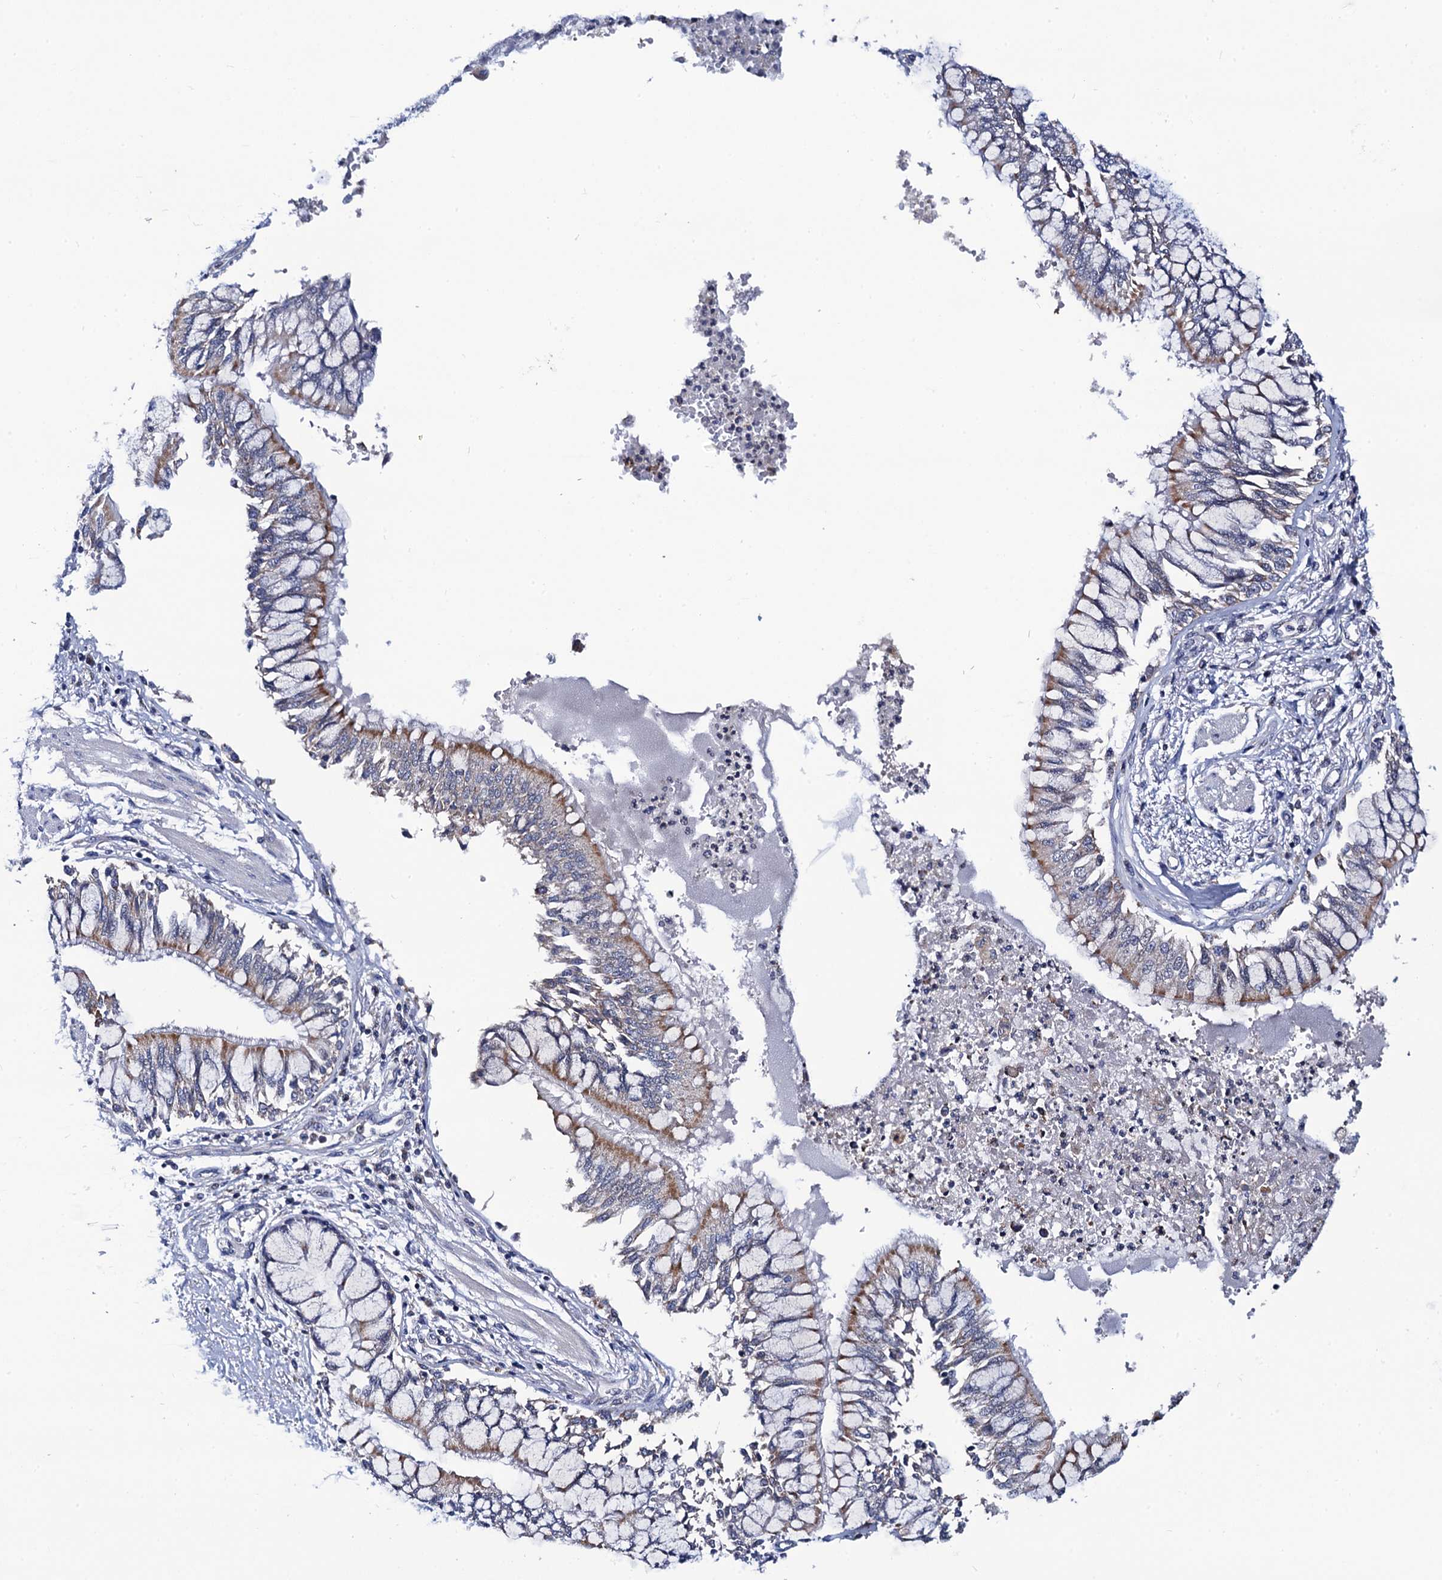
{"staining": {"intensity": "moderate", "quantity": "25%-75%", "location": "cytoplasmic/membranous"}, "tissue": "bronchus", "cell_type": "Respiratory epithelial cells", "image_type": "normal", "snomed": [{"axis": "morphology", "description": "Normal tissue, NOS"}, {"axis": "topography", "description": "Cartilage tissue"}, {"axis": "topography", "description": "Bronchus"}, {"axis": "topography", "description": "Lung"}], "caption": "Brown immunohistochemical staining in benign human bronchus exhibits moderate cytoplasmic/membranous positivity in about 25%-75% of respiratory epithelial cells.", "gene": "PTCD3", "patient": {"sex": "female", "age": 49}}